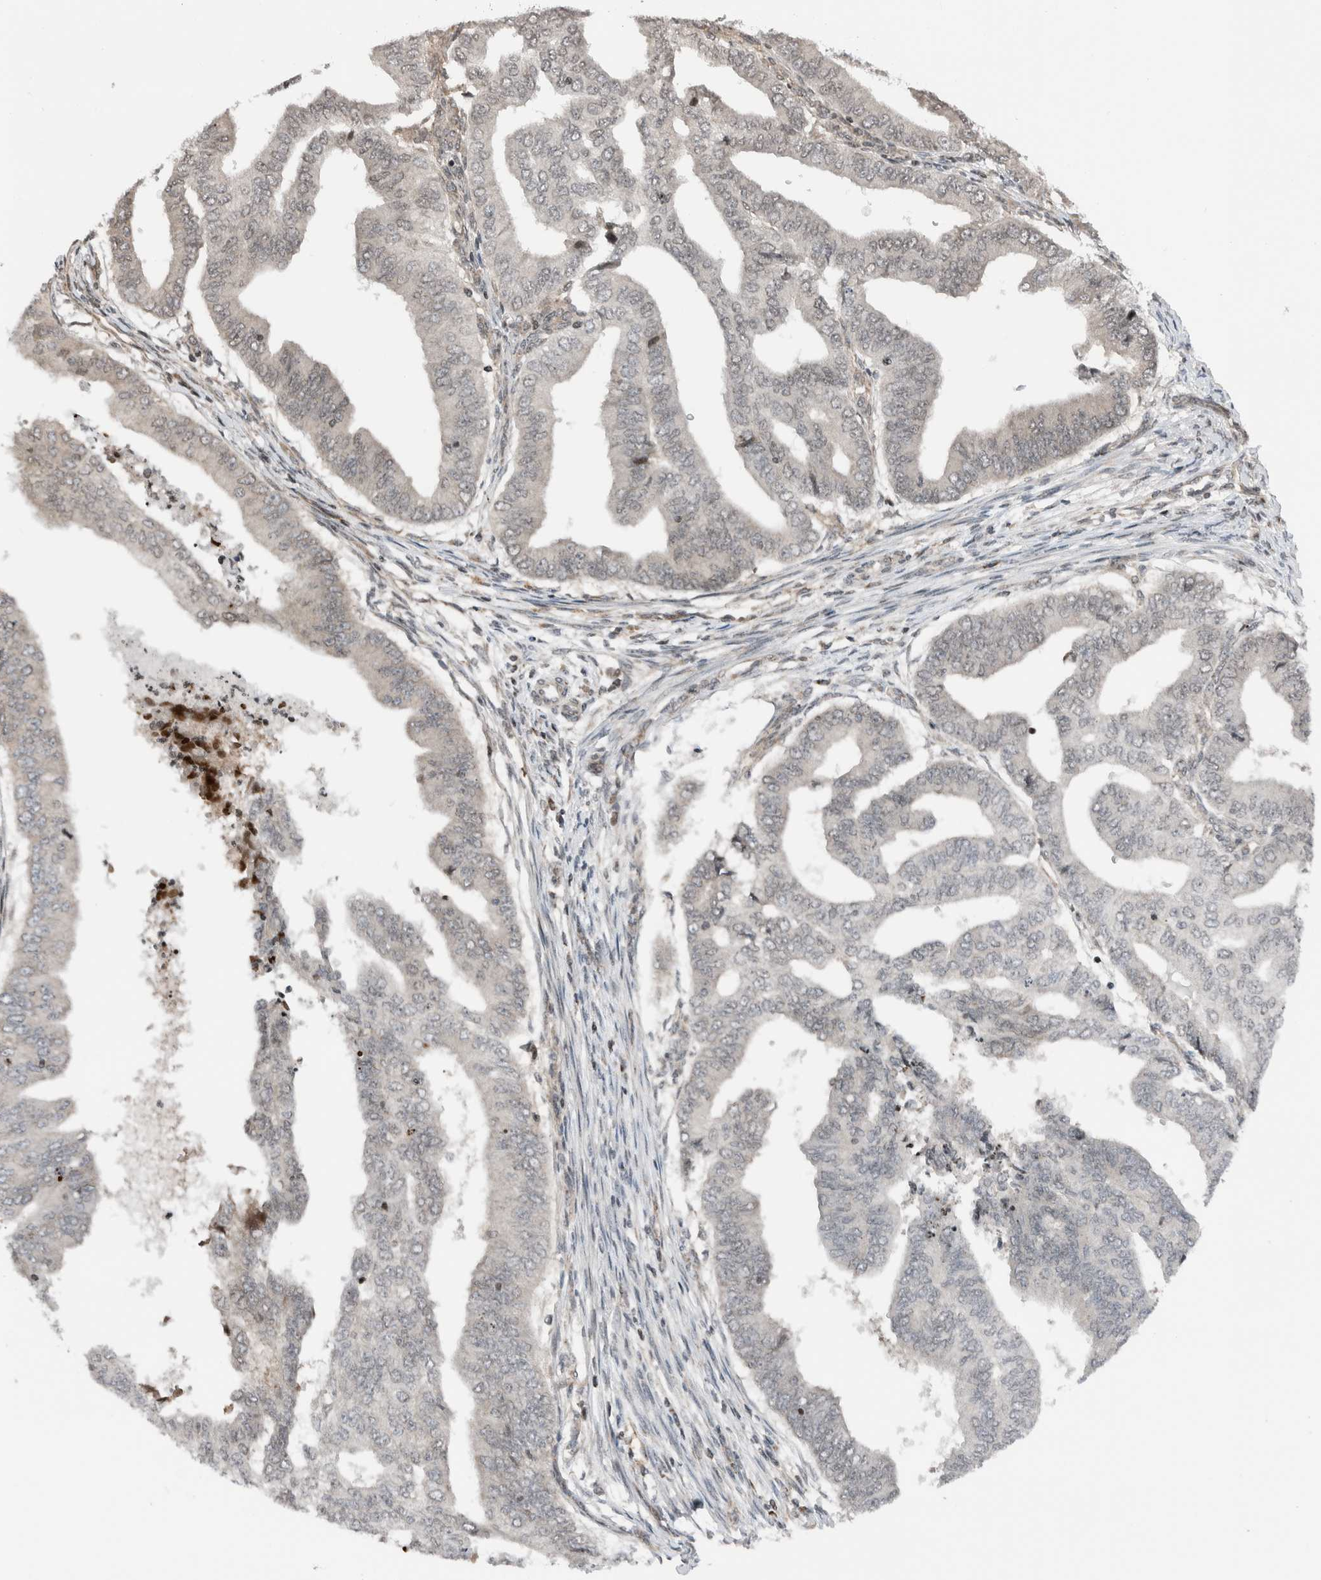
{"staining": {"intensity": "weak", "quantity": "<25%", "location": "nuclear"}, "tissue": "endometrial cancer", "cell_type": "Tumor cells", "image_type": "cancer", "snomed": [{"axis": "morphology", "description": "Polyp, NOS"}, {"axis": "morphology", "description": "Adenocarcinoma, NOS"}, {"axis": "morphology", "description": "Adenoma, NOS"}, {"axis": "topography", "description": "Endometrium"}], "caption": "High magnification brightfield microscopy of endometrial cancer (adenoma) stained with DAB (3,3'-diaminobenzidine) (brown) and counterstained with hematoxylin (blue): tumor cells show no significant expression.", "gene": "NPLOC4", "patient": {"sex": "female", "age": 79}}